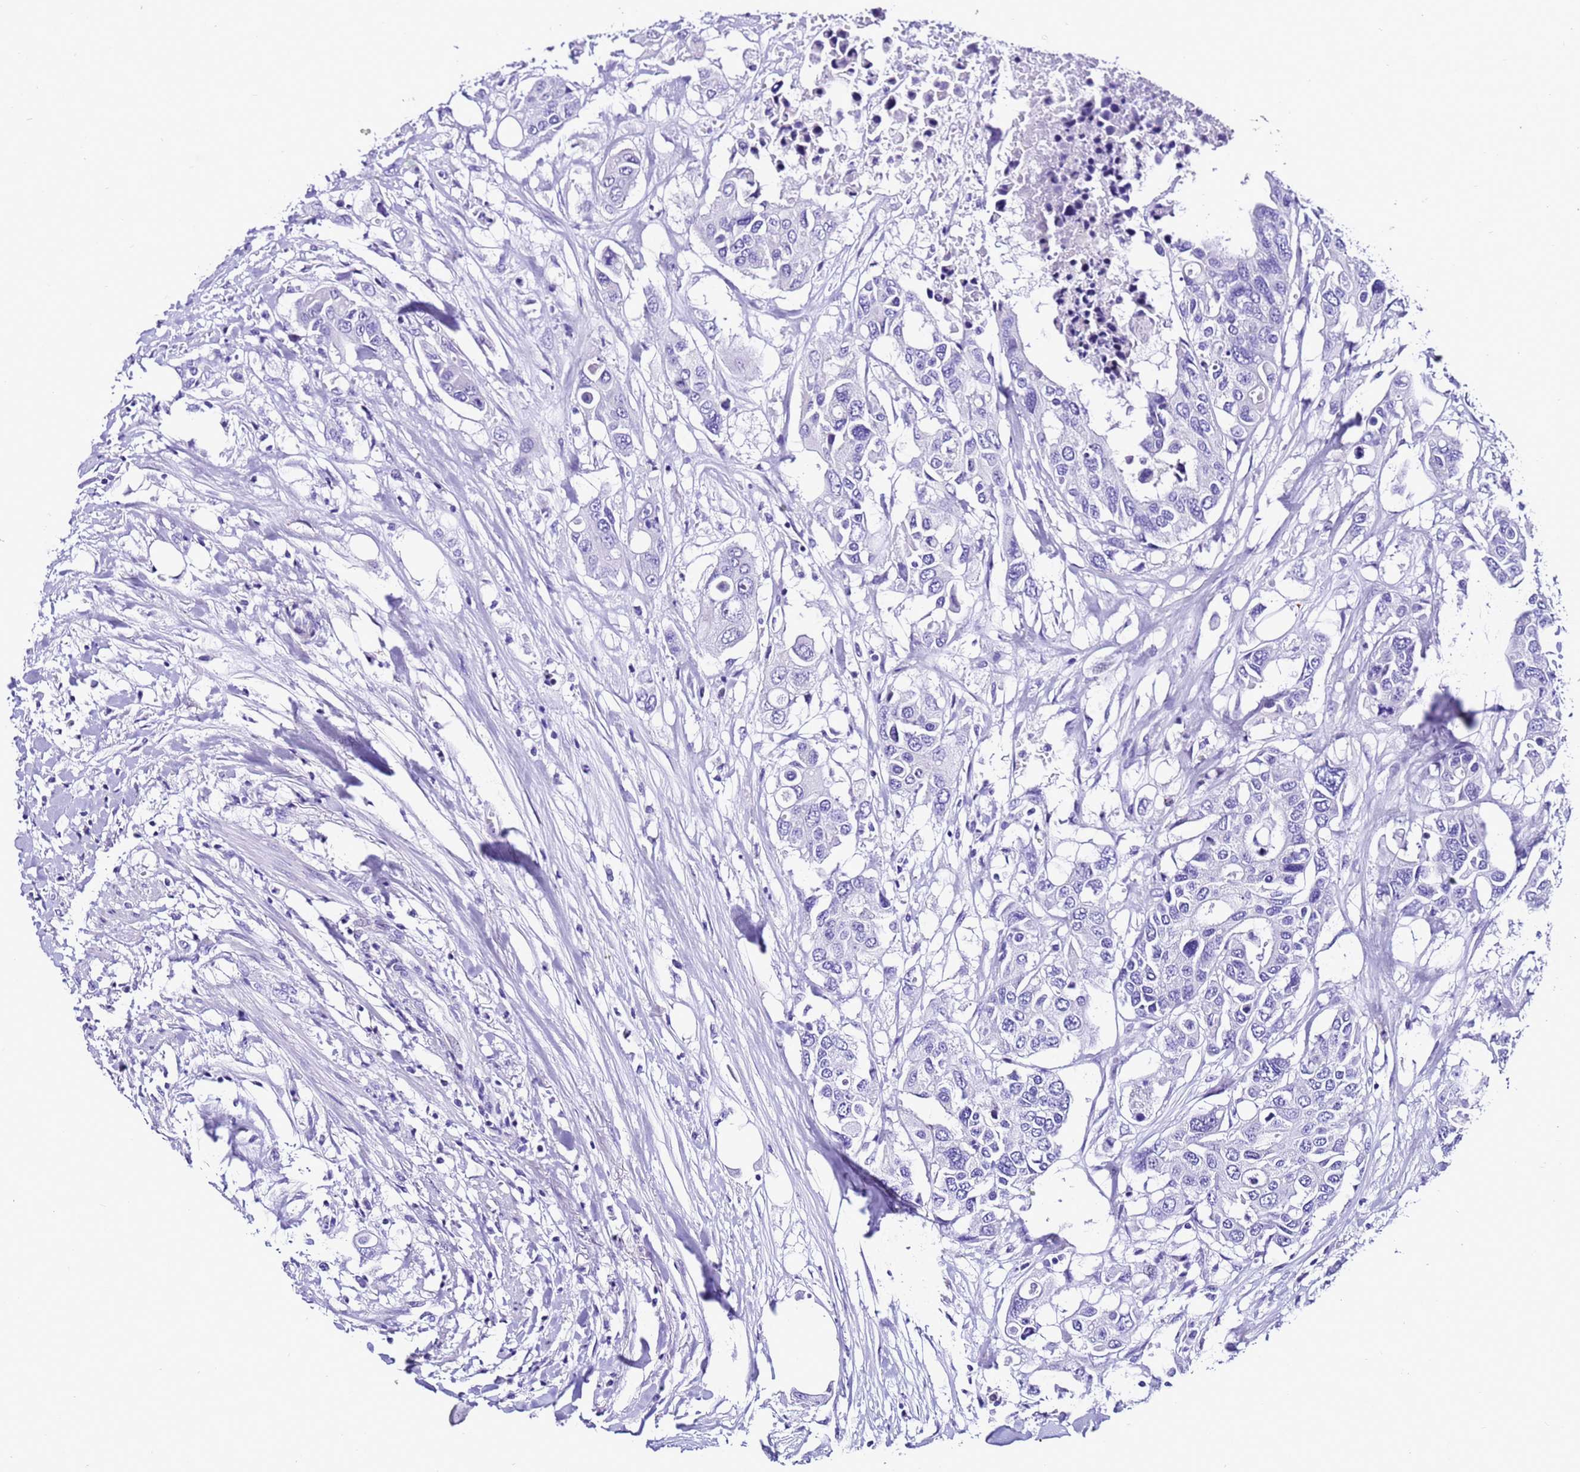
{"staining": {"intensity": "negative", "quantity": "none", "location": "none"}, "tissue": "colorectal cancer", "cell_type": "Tumor cells", "image_type": "cancer", "snomed": [{"axis": "morphology", "description": "Adenocarcinoma, NOS"}, {"axis": "topography", "description": "Colon"}], "caption": "High magnification brightfield microscopy of adenocarcinoma (colorectal) stained with DAB (3,3'-diaminobenzidine) (brown) and counterstained with hematoxylin (blue): tumor cells show no significant staining.", "gene": "ZNF417", "patient": {"sex": "male", "age": 77}}